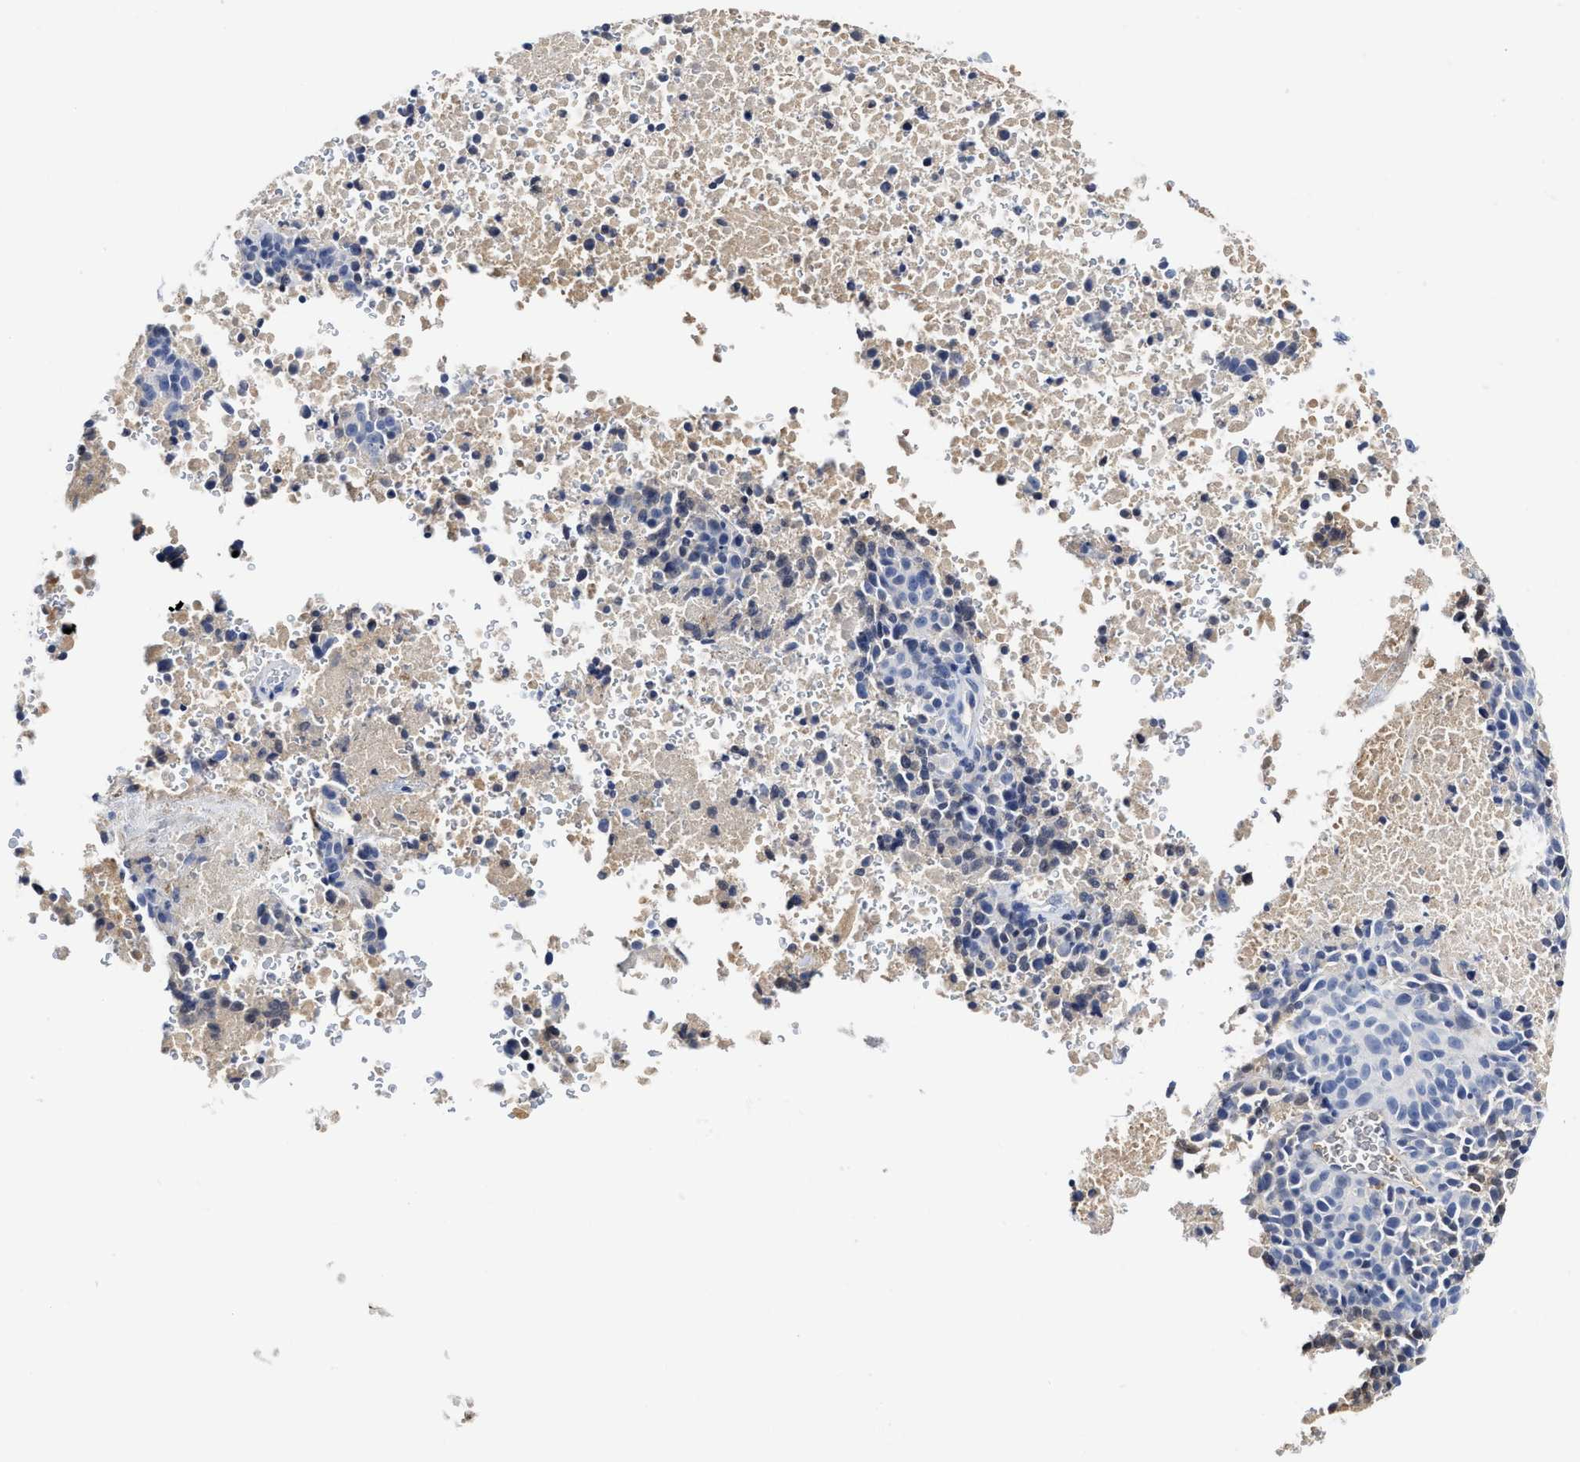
{"staining": {"intensity": "negative", "quantity": "none", "location": "none"}, "tissue": "melanoma", "cell_type": "Tumor cells", "image_type": "cancer", "snomed": [{"axis": "morphology", "description": "Malignant melanoma, Metastatic site"}, {"axis": "topography", "description": "Cerebral cortex"}], "caption": "Immunohistochemistry (IHC) histopathology image of neoplastic tissue: human melanoma stained with DAB reveals no significant protein staining in tumor cells. (Immunohistochemistry, brightfield microscopy, high magnification).", "gene": "C2", "patient": {"sex": "female", "age": 52}}